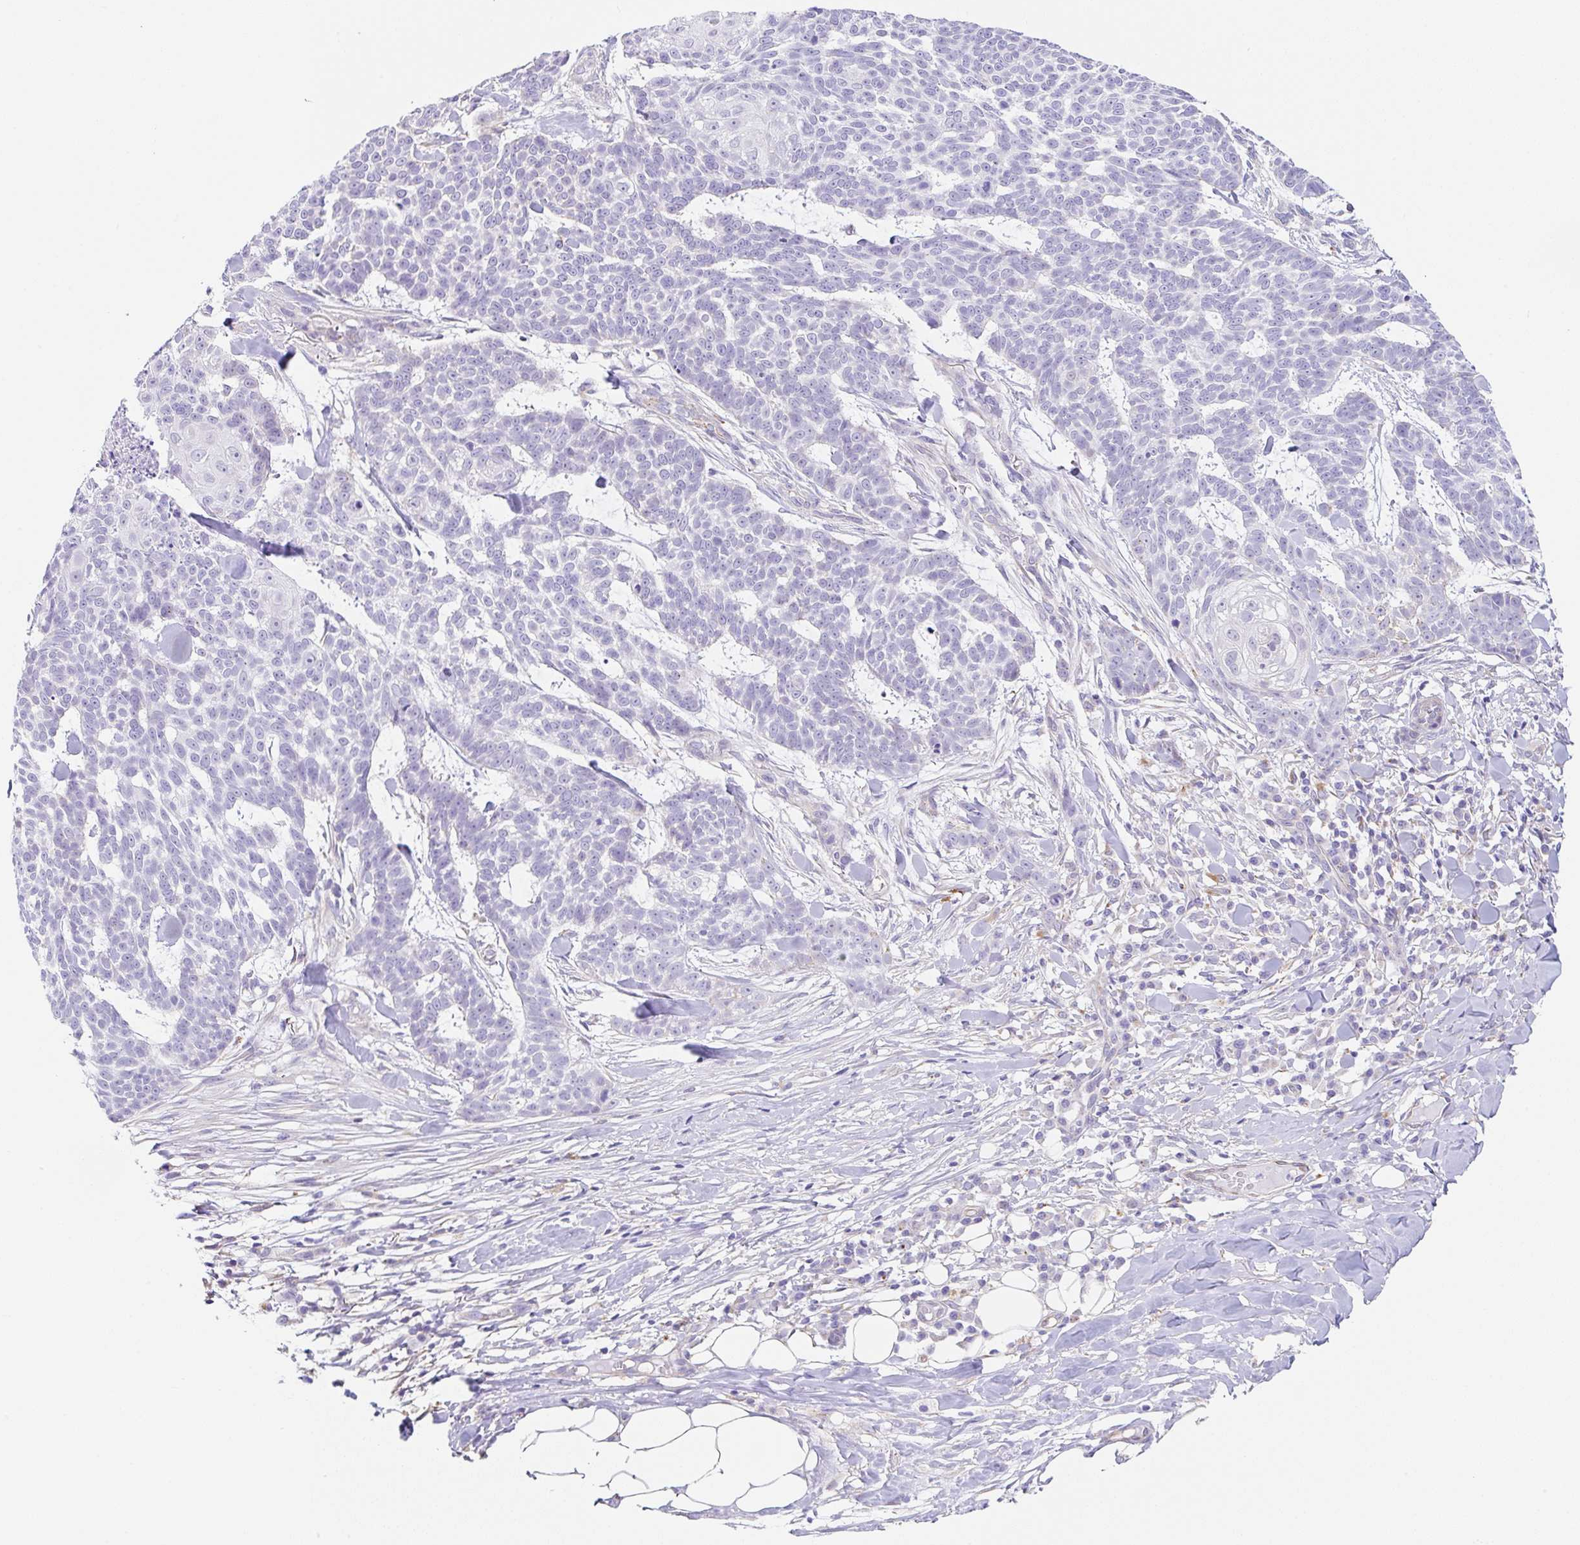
{"staining": {"intensity": "negative", "quantity": "none", "location": "none"}, "tissue": "skin cancer", "cell_type": "Tumor cells", "image_type": "cancer", "snomed": [{"axis": "morphology", "description": "Basal cell carcinoma"}, {"axis": "topography", "description": "Skin"}], "caption": "Protein analysis of basal cell carcinoma (skin) exhibits no significant positivity in tumor cells. (DAB (3,3'-diaminobenzidine) IHC with hematoxylin counter stain).", "gene": "DKK4", "patient": {"sex": "female", "age": 93}}